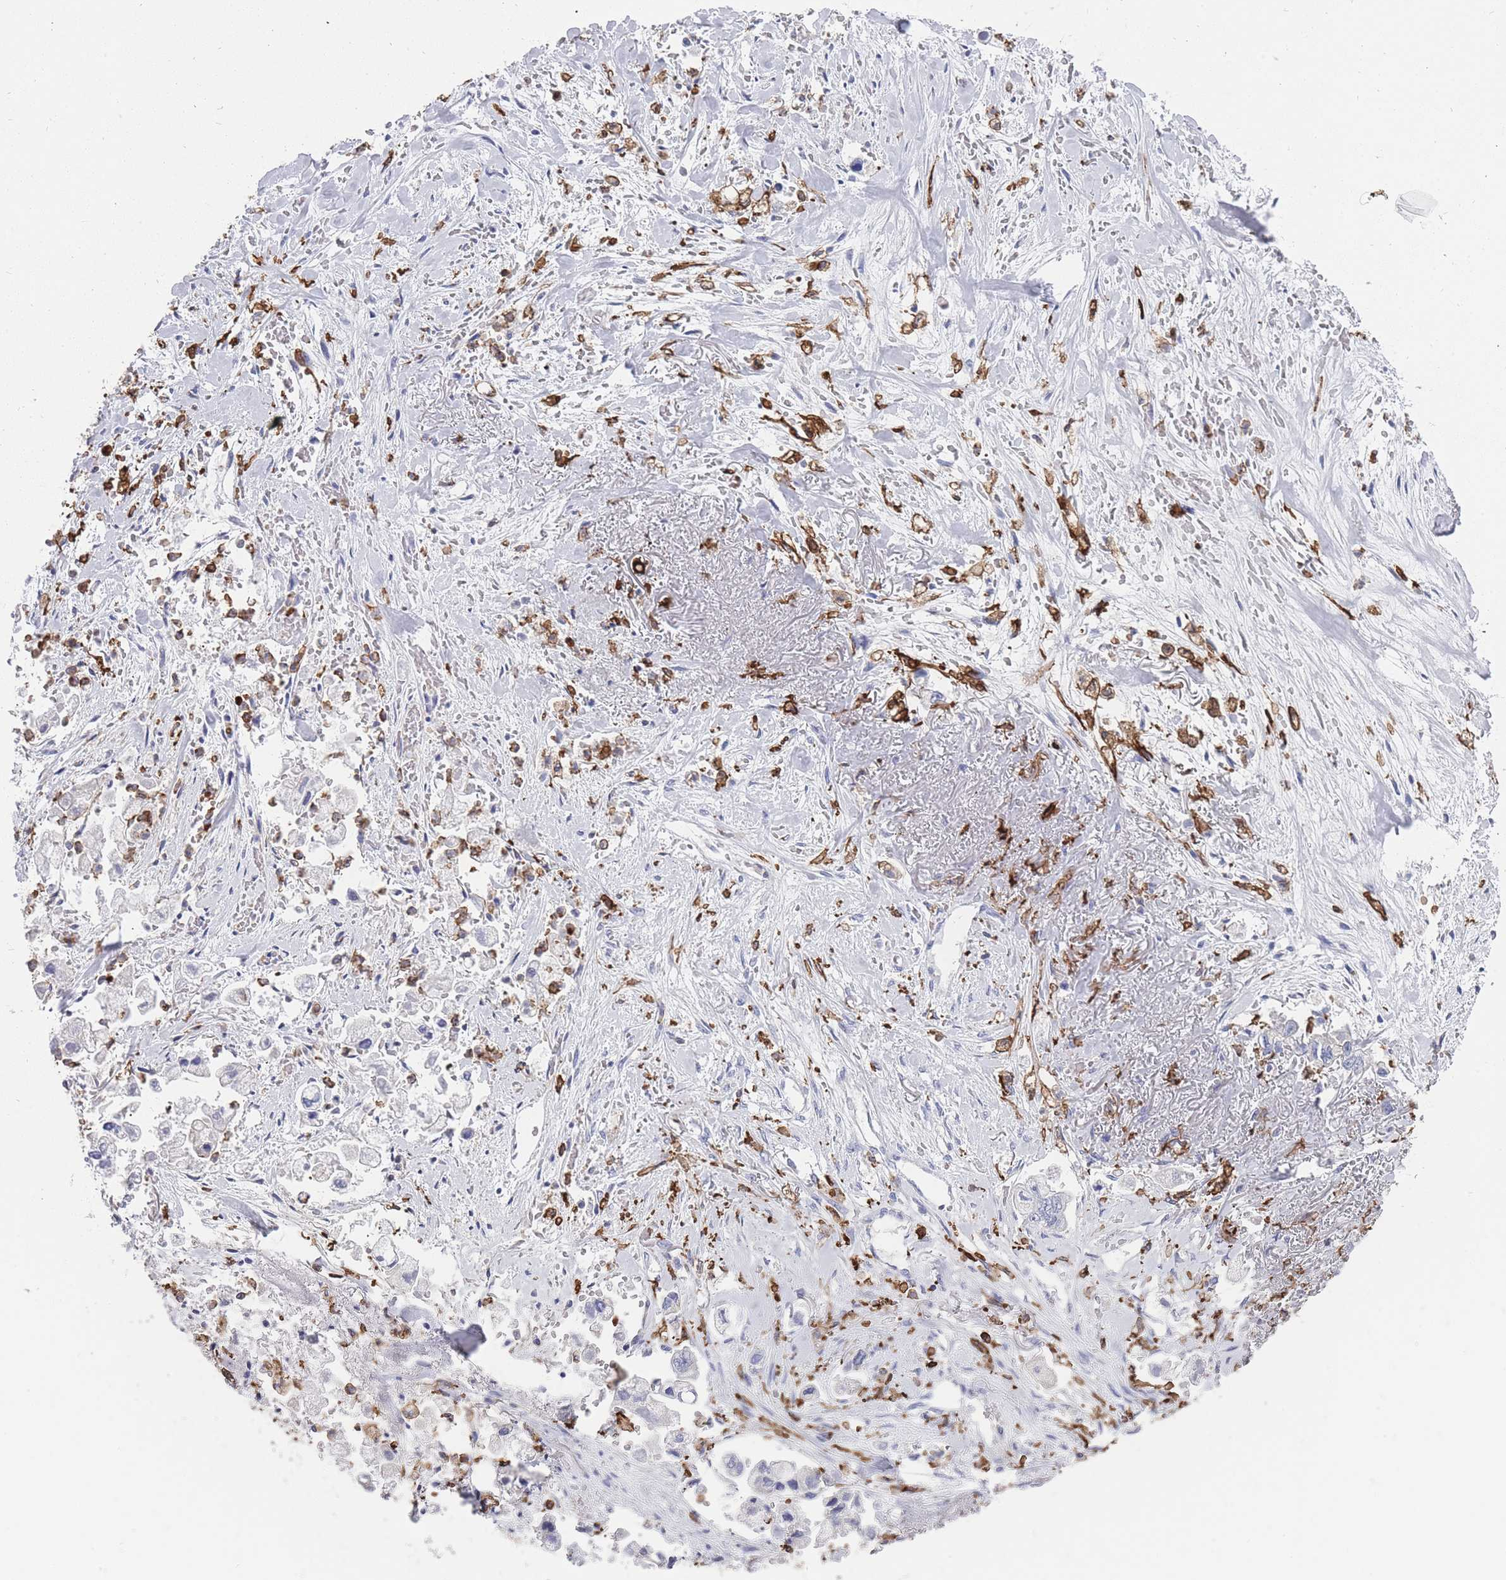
{"staining": {"intensity": "negative", "quantity": "none", "location": "none"}, "tissue": "stomach cancer", "cell_type": "Tumor cells", "image_type": "cancer", "snomed": [{"axis": "morphology", "description": "Adenocarcinoma, NOS"}, {"axis": "topography", "description": "Stomach"}], "caption": "Immunohistochemistry of human stomach cancer (adenocarcinoma) shows no expression in tumor cells.", "gene": "AIF1", "patient": {"sex": "male", "age": 62}}